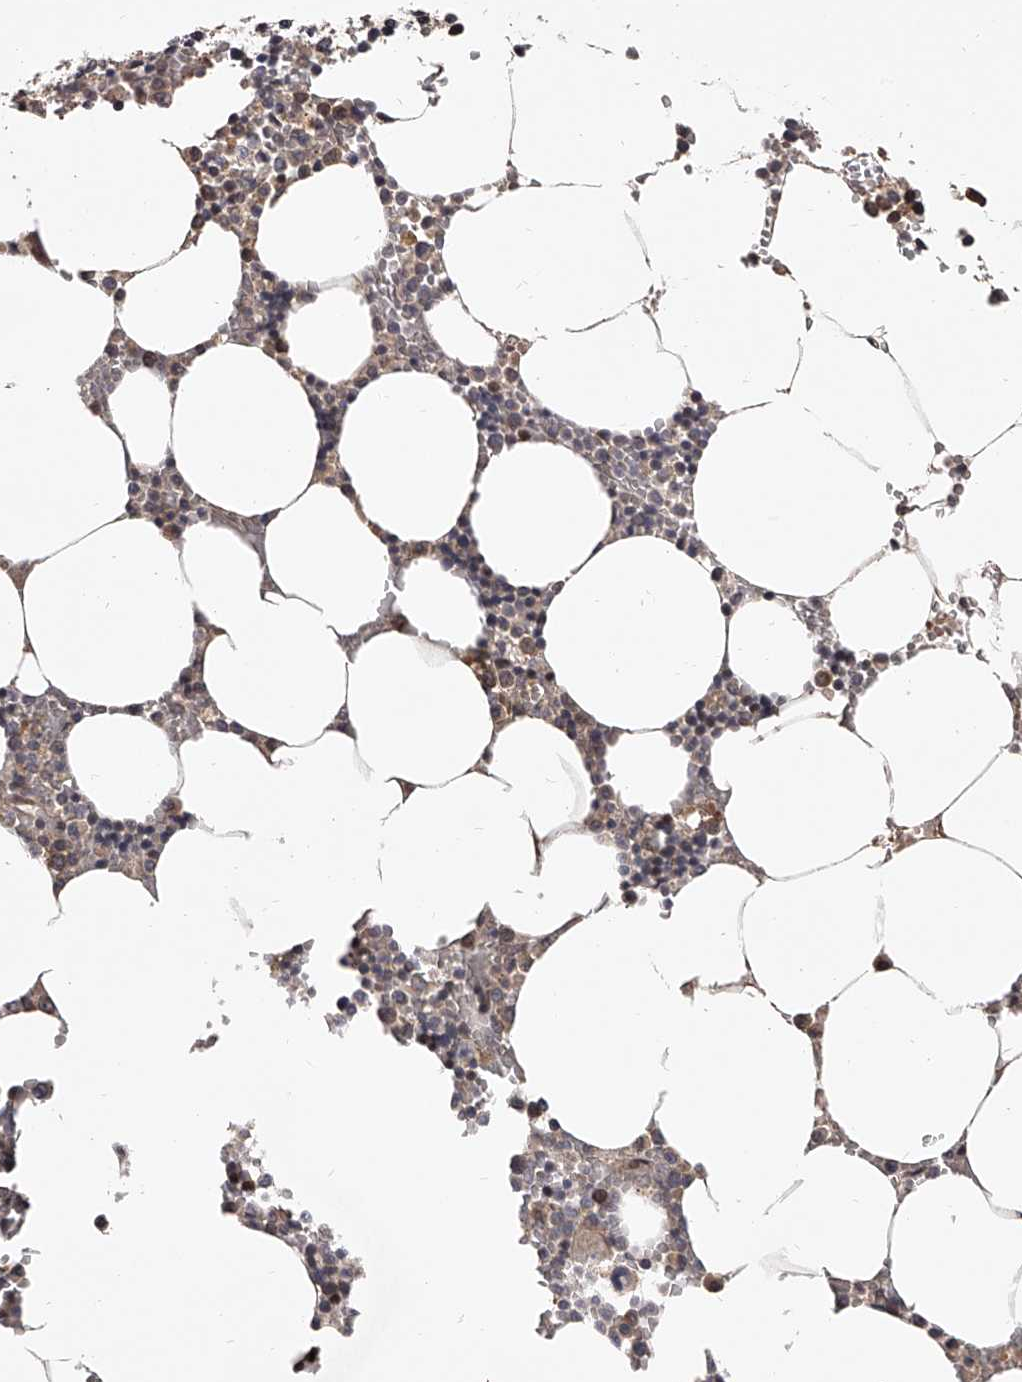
{"staining": {"intensity": "moderate", "quantity": "25%-75%", "location": "cytoplasmic/membranous,nuclear"}, "tissue": "bone marrow", "cell_type": "Hematopoietic cells", "image_type": "normal", "snomed": [{"axis": "morphology", "description": "Normal tissue, NOS"}, {"axis": "topography", "description": "Bone marrow"}], "caption": "This micrograph displays IHC staining of unremarkable bone marrow, with medium moderate cytoplasmic/membranous,nuclear staining in approximately 25%-75% of hematopoietic cells.", "gene": "PFDN2", "patient": {"sex": "male", "age": 70}}